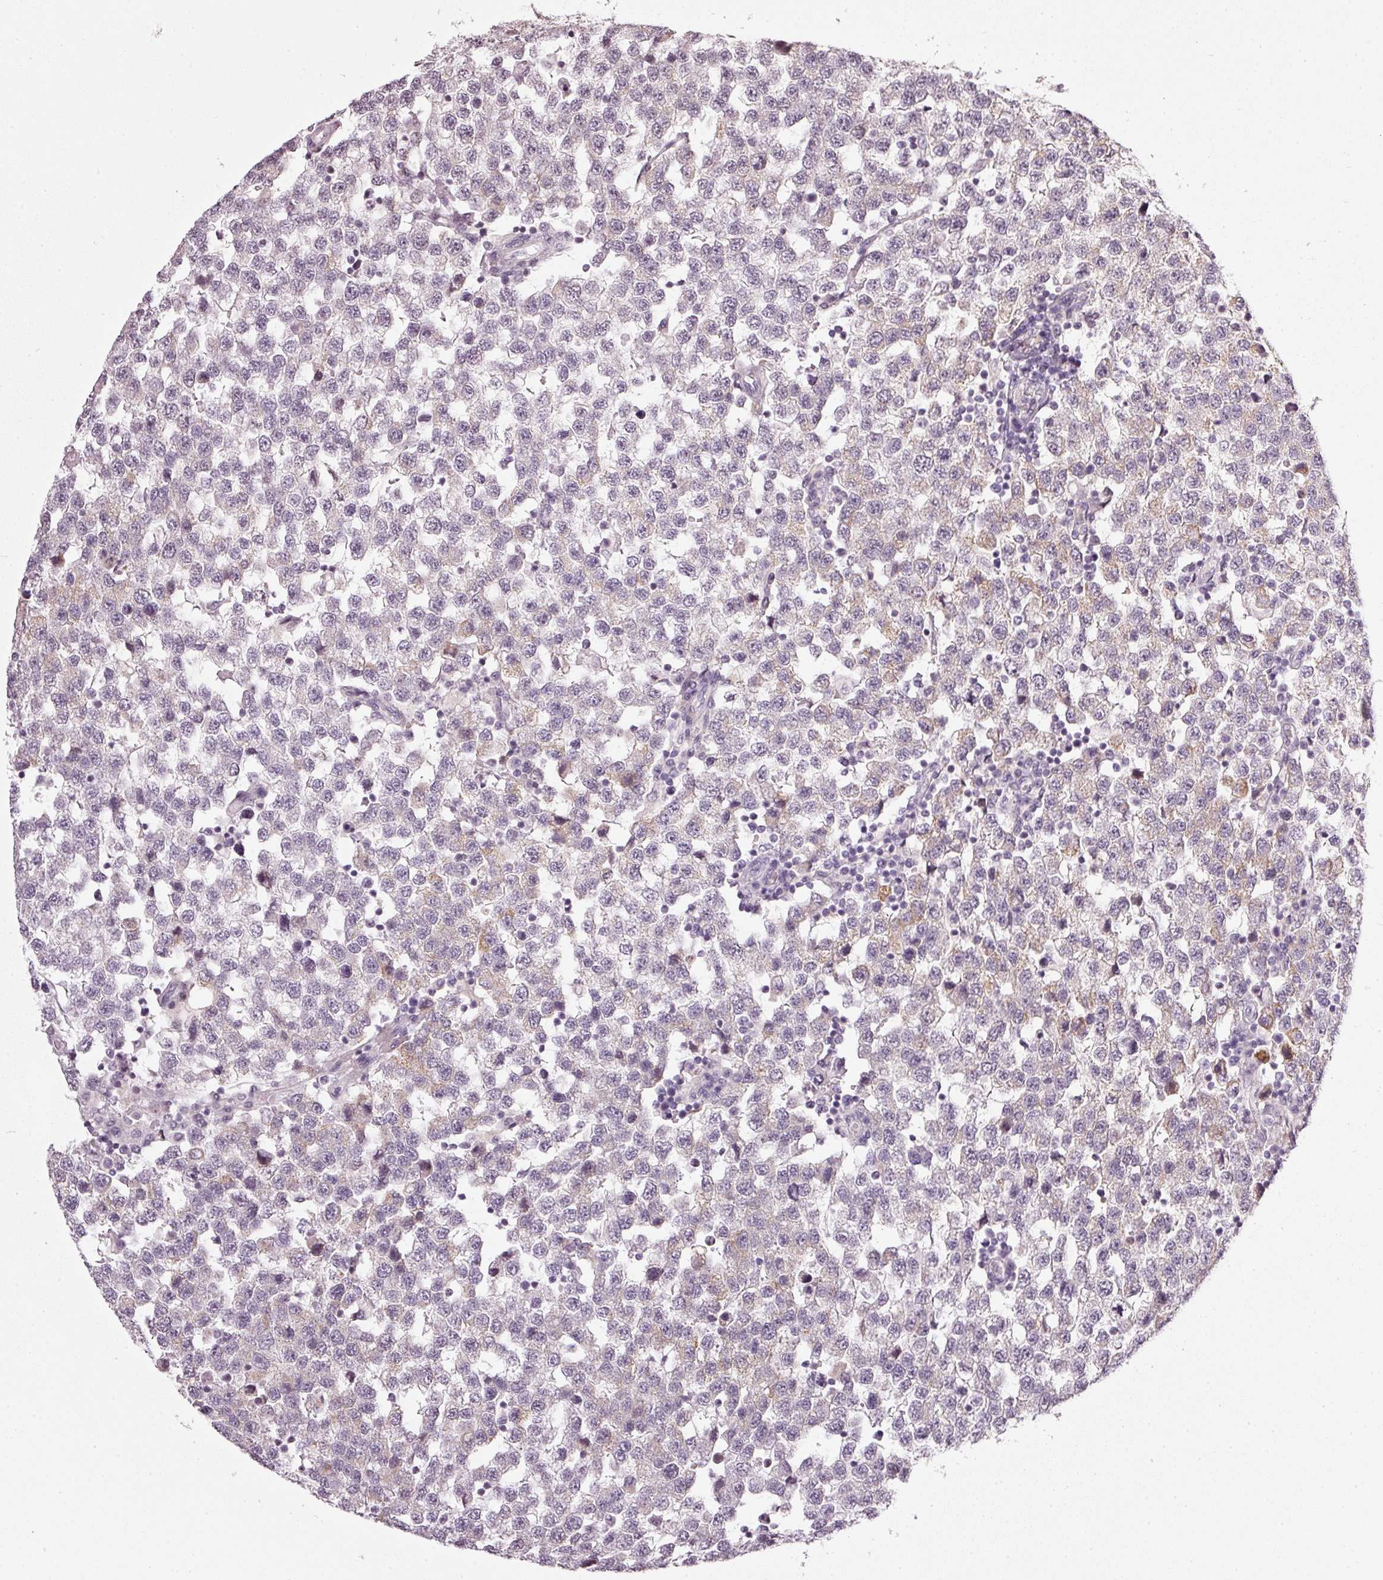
{"staining": {"intensity": "moderate", "quantity": "25%-75%", "location": "cytoplasmic/membranous"}, "tissue": "testis cancer", "cell_type": "Tumor cells", "image_type": "cancer", "snomed": [{"axis": "morphology", "description": "Seminoma, NOS"}, {"axis": "topography", "description": "Testis"}], "caption": "Human seminoma (testis) stained for a protein (brown) demonstrates moderate cytoplasmic/membranous positive positivity in approximately 25%-75% of tumor cells.", "gene": "NRDE2", "patient": {"sex": "male", "age": 34}}